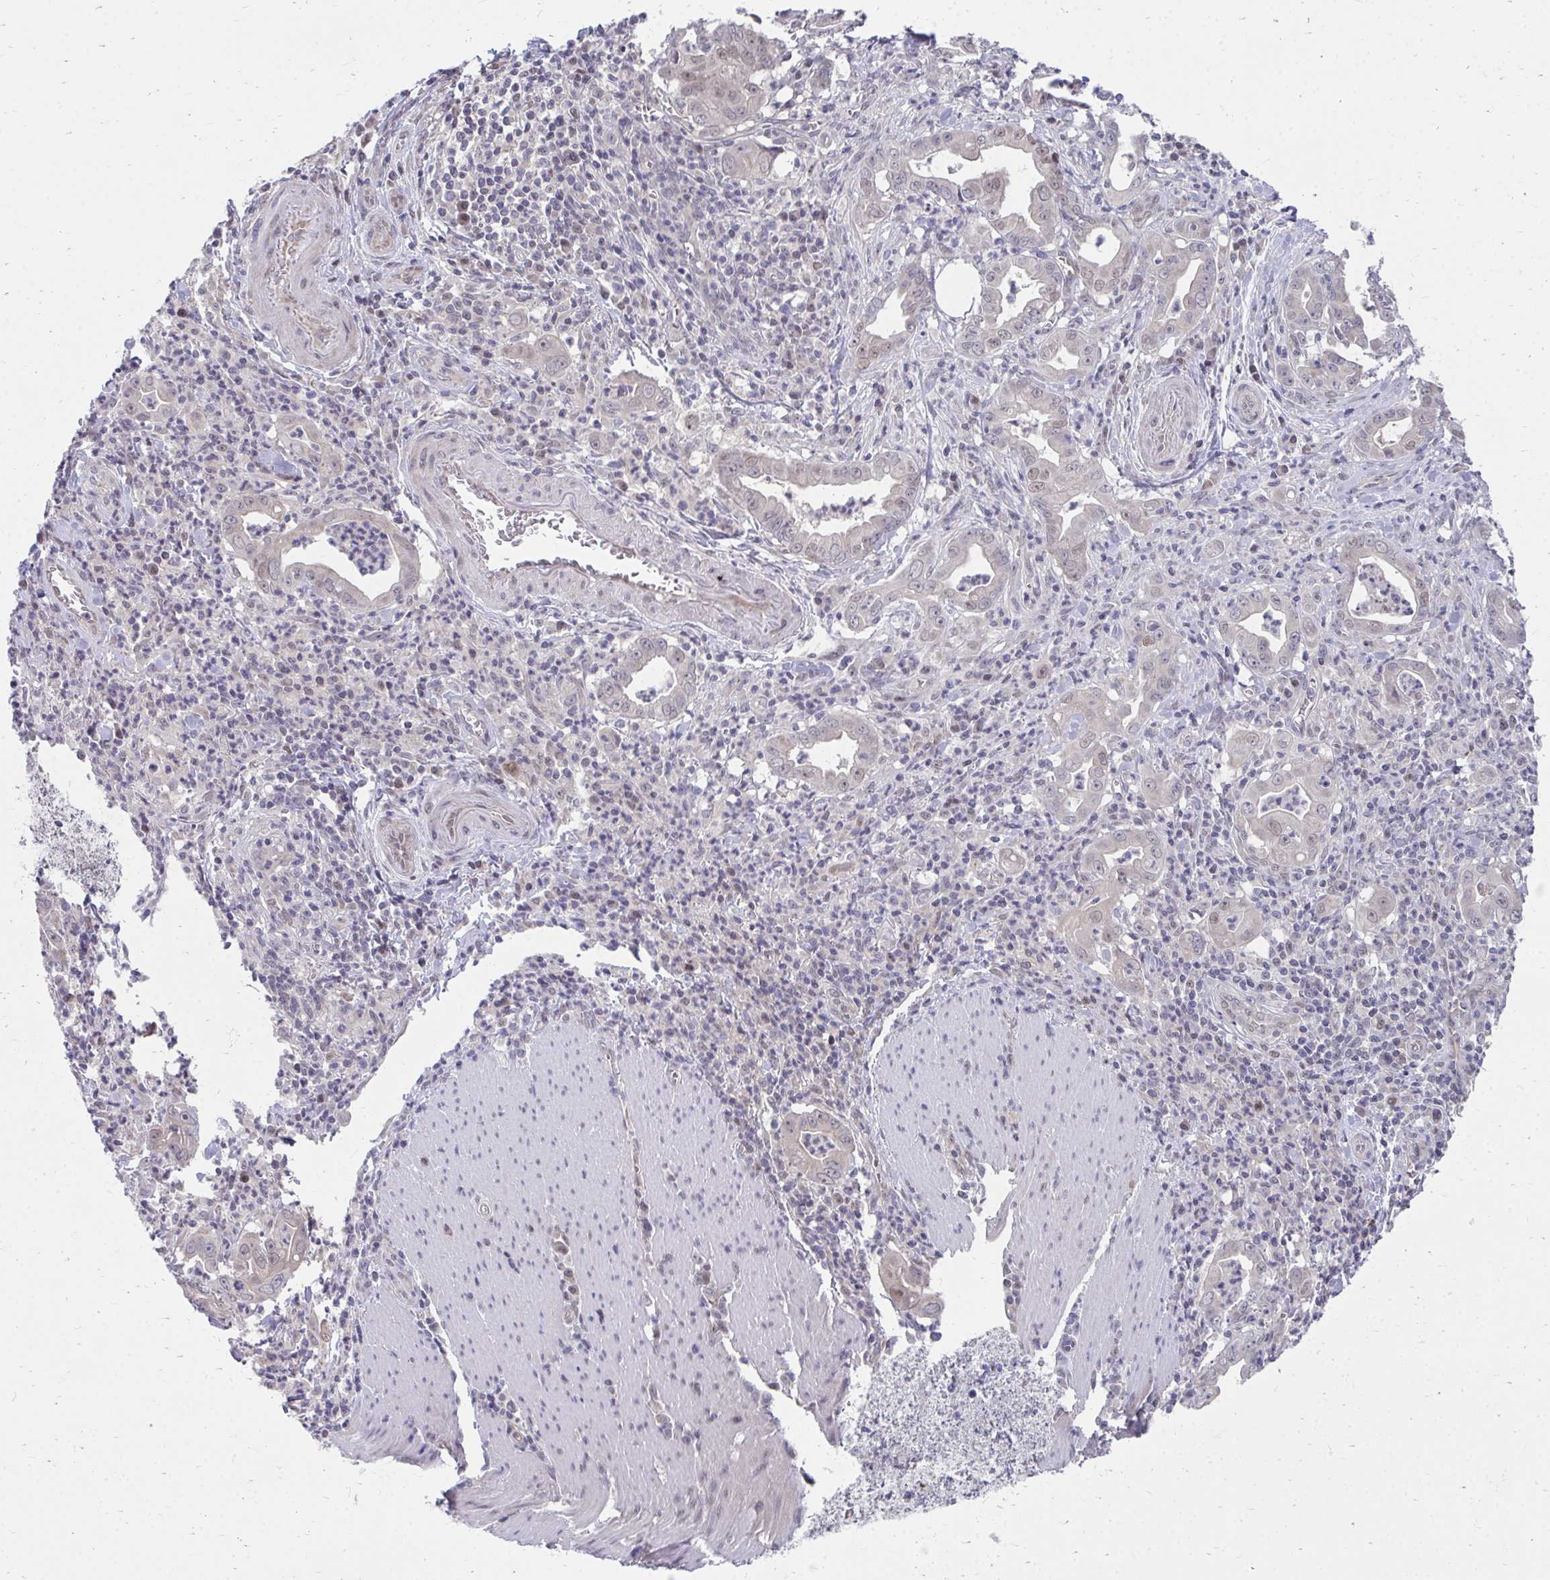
{"staining": {"intensity": "negative", "quantity": "none", "location": "none"}, "tissue": "stomach cancer", "cell_type": "Tumor cells", "image_type": "cancer", "snomed": [{"axis": "morphology", "description": "Adenocarcinoma, NOS"}, {"axis": "topography", "description": "Stomach, upper"}], "caption": "The histopathology image reveals no significant positivity in tumor cells of stomach cancer.", "gene": "MROH8", "patient": {"sex": "female", "age": 79}}